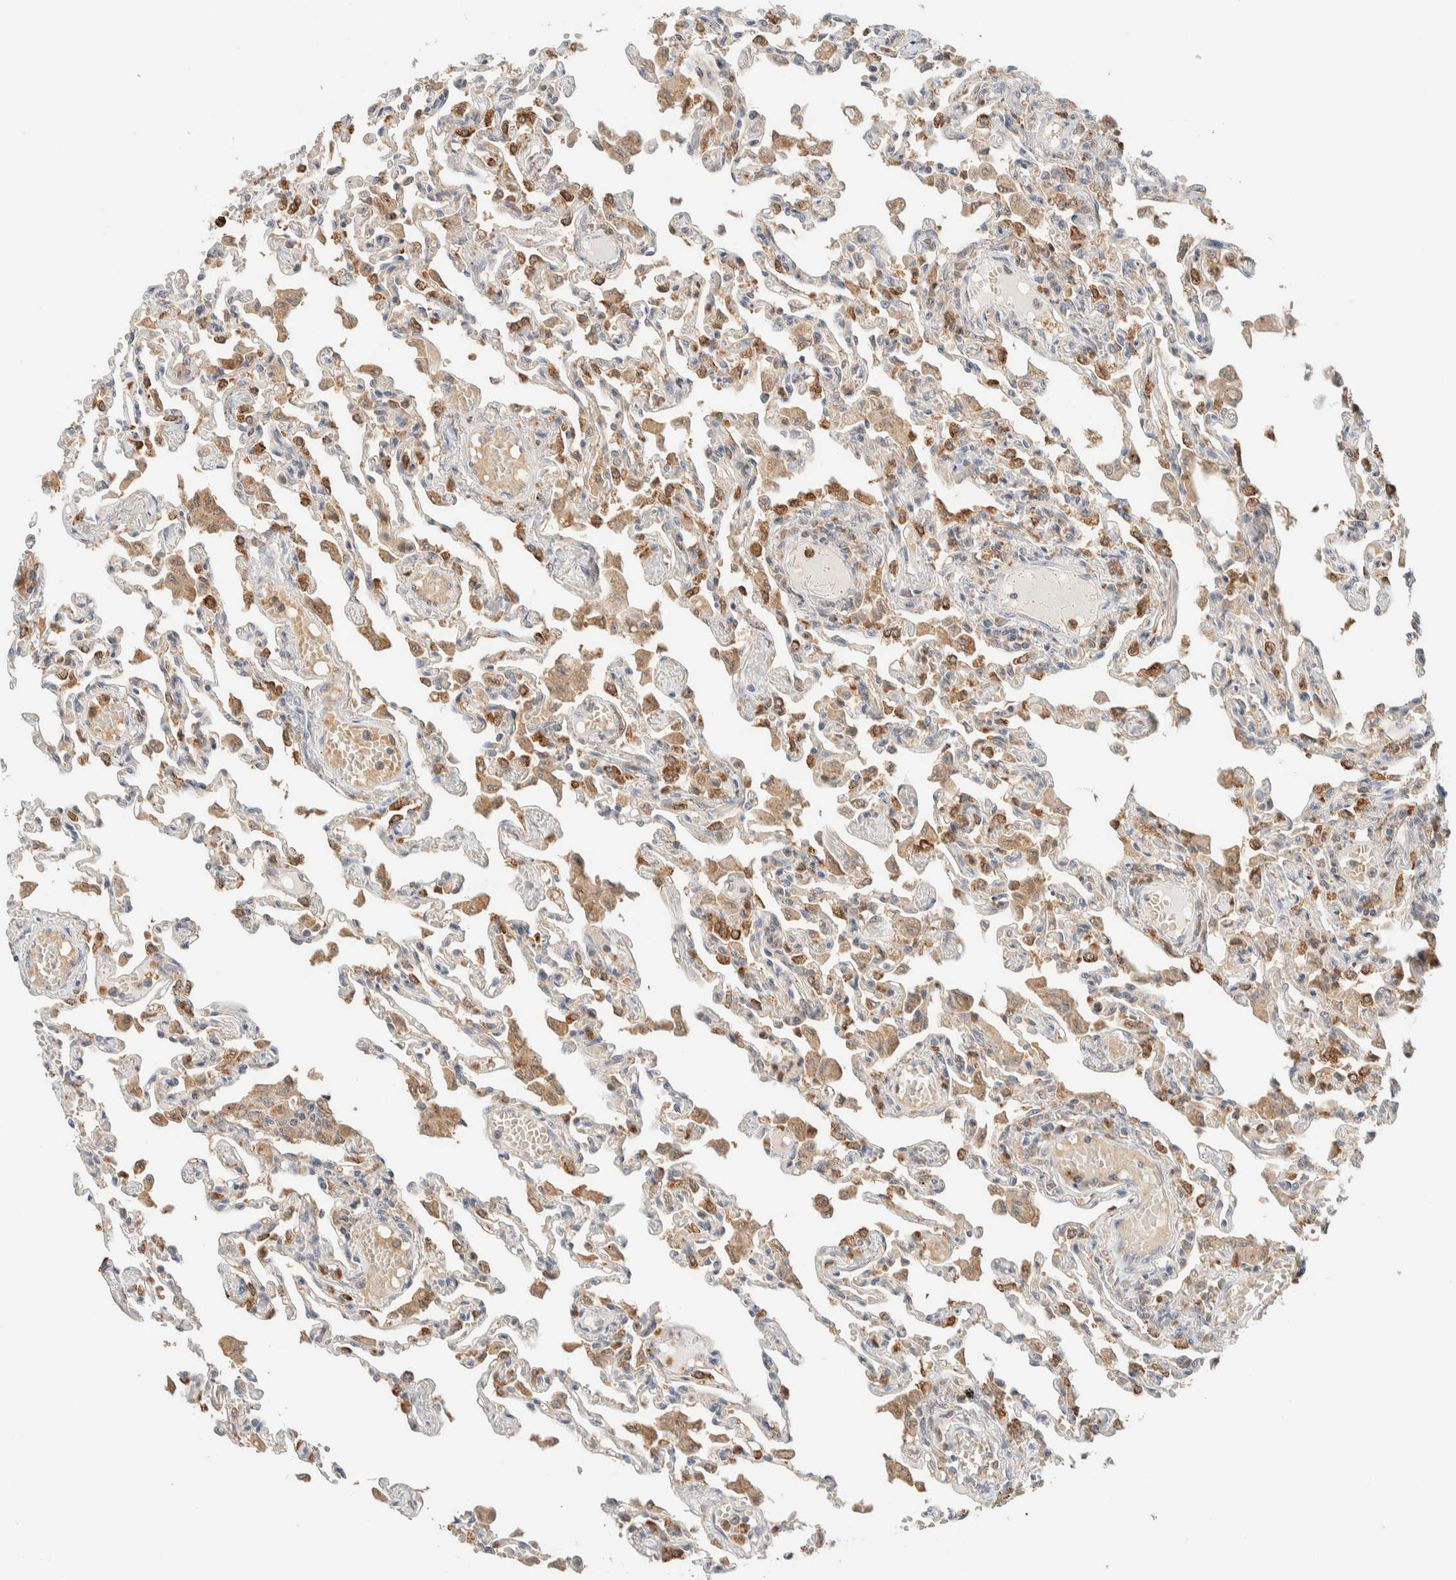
{"staining": {"intensity": "moderate", "quantity": "25%-75%", "location": "cytoplasmic/membranous"}, "tissue": "lung", "cell_type": "Alveolar cells", "image_type": "normal", "snomed": [{"axis": "morphology", "description": "Normal tissue, NOS"}, {"axis": "topography", "description": "Bronchus"}, {"axis": "topography", "description": "Lung"}], "caption": "This histopathology image demonstrates immunohistochemistry (IHC) staining of normal lung, with medium moderate cytoplasmic/membranous positivity in about 25%-75% of alveolar cells.", "gene": "HDHD3", "patient": {"sex": "female", "age": 49}}